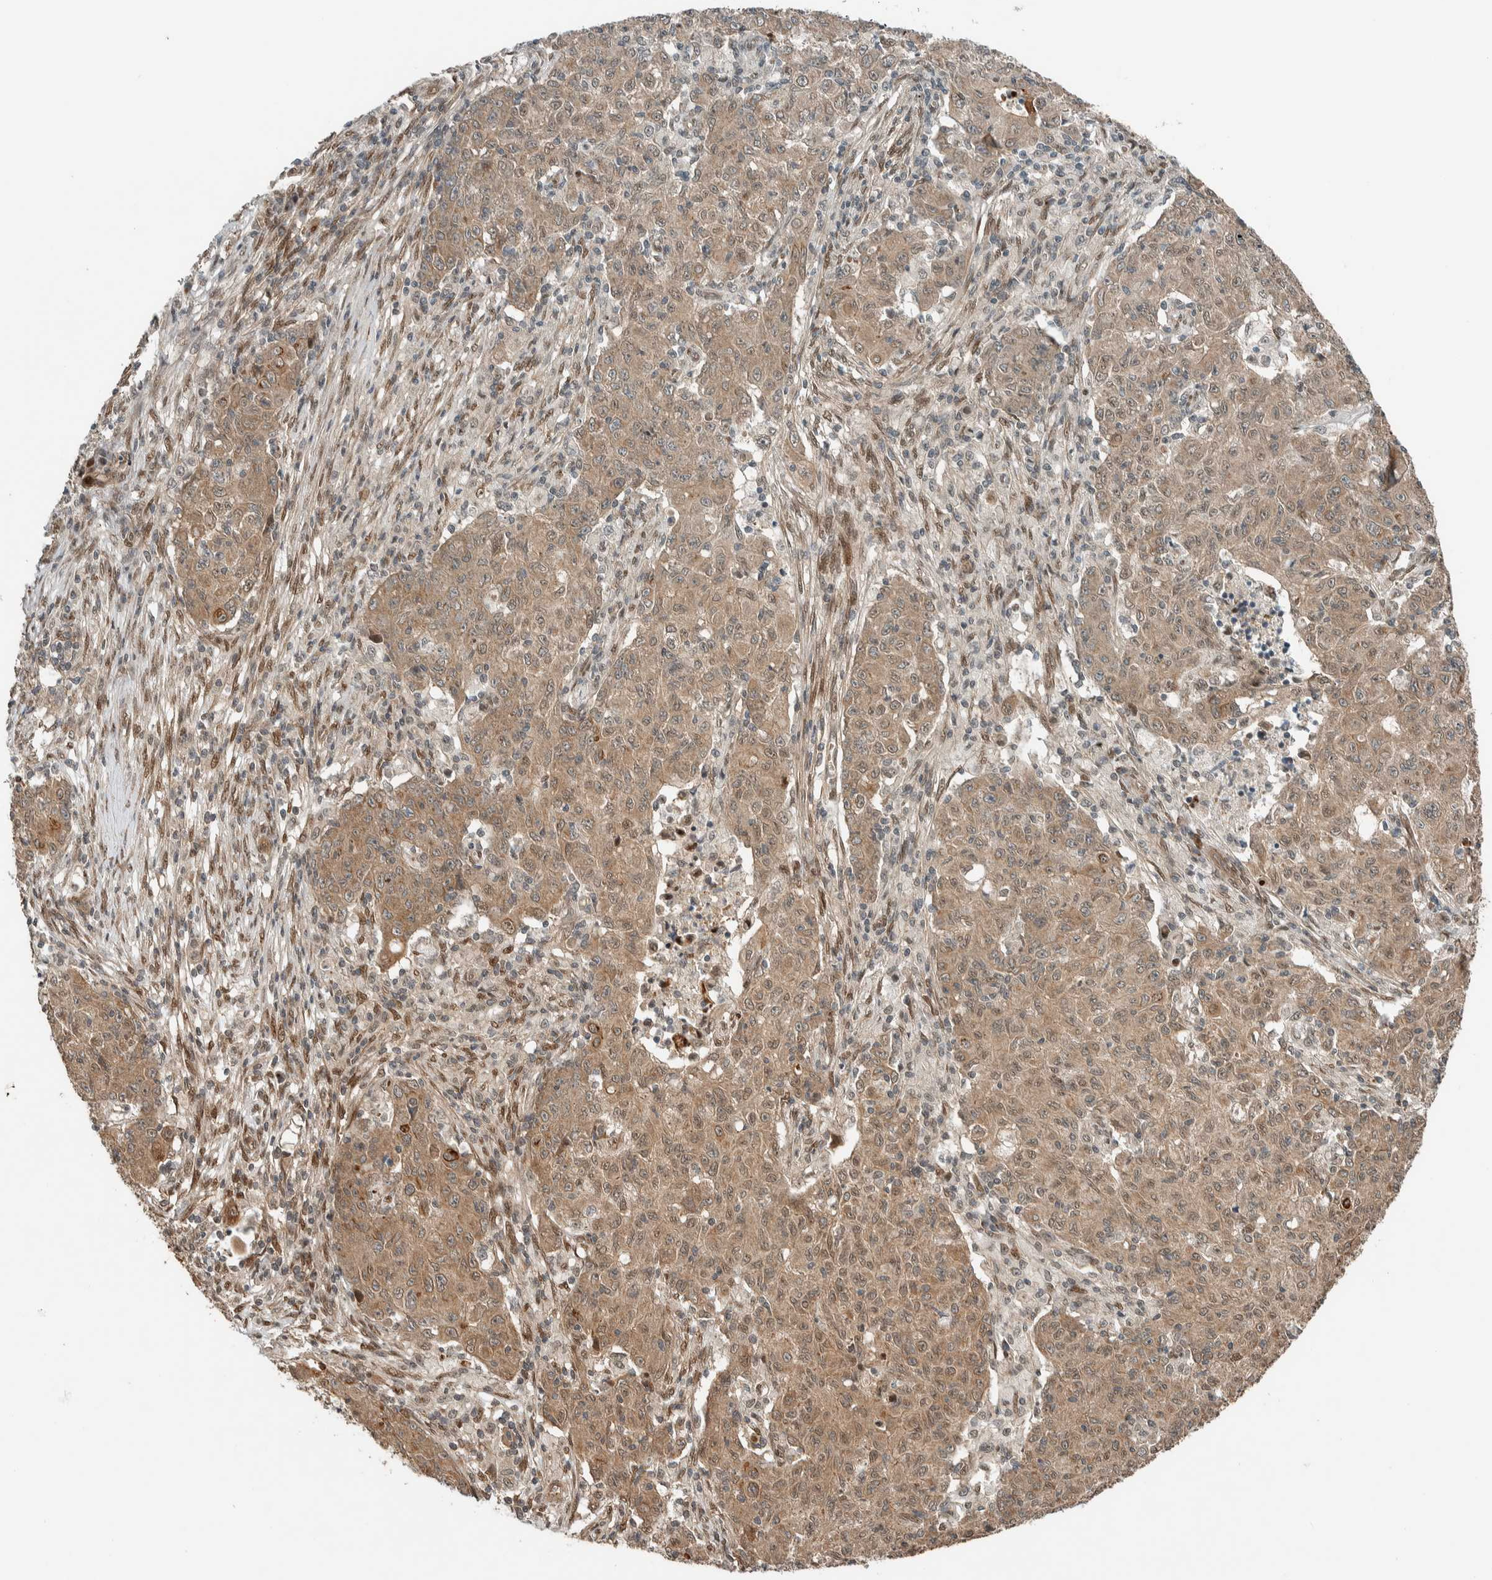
{"staining": {"intensity": "weak", "quantity": ">75%", "location": "cytoplasmic/membranous,nuclear"}, "tissue": "ovarian cancer", "cell_type": "Tumor cells", "image_type": "cancer", "snomed": [{"axis": "morphology", "description": "Carcinoma, endometroid"}, {"axis": "topography", "description": "Ovary"}], "caption": "This is an image of IHC staining of ovarian cancer, which shows weak expression in the cytoplasmic/membranous and nuclear of tumor cells.", "gene": "STXBP4", "patient": {"sex": "female", "age": 42}}